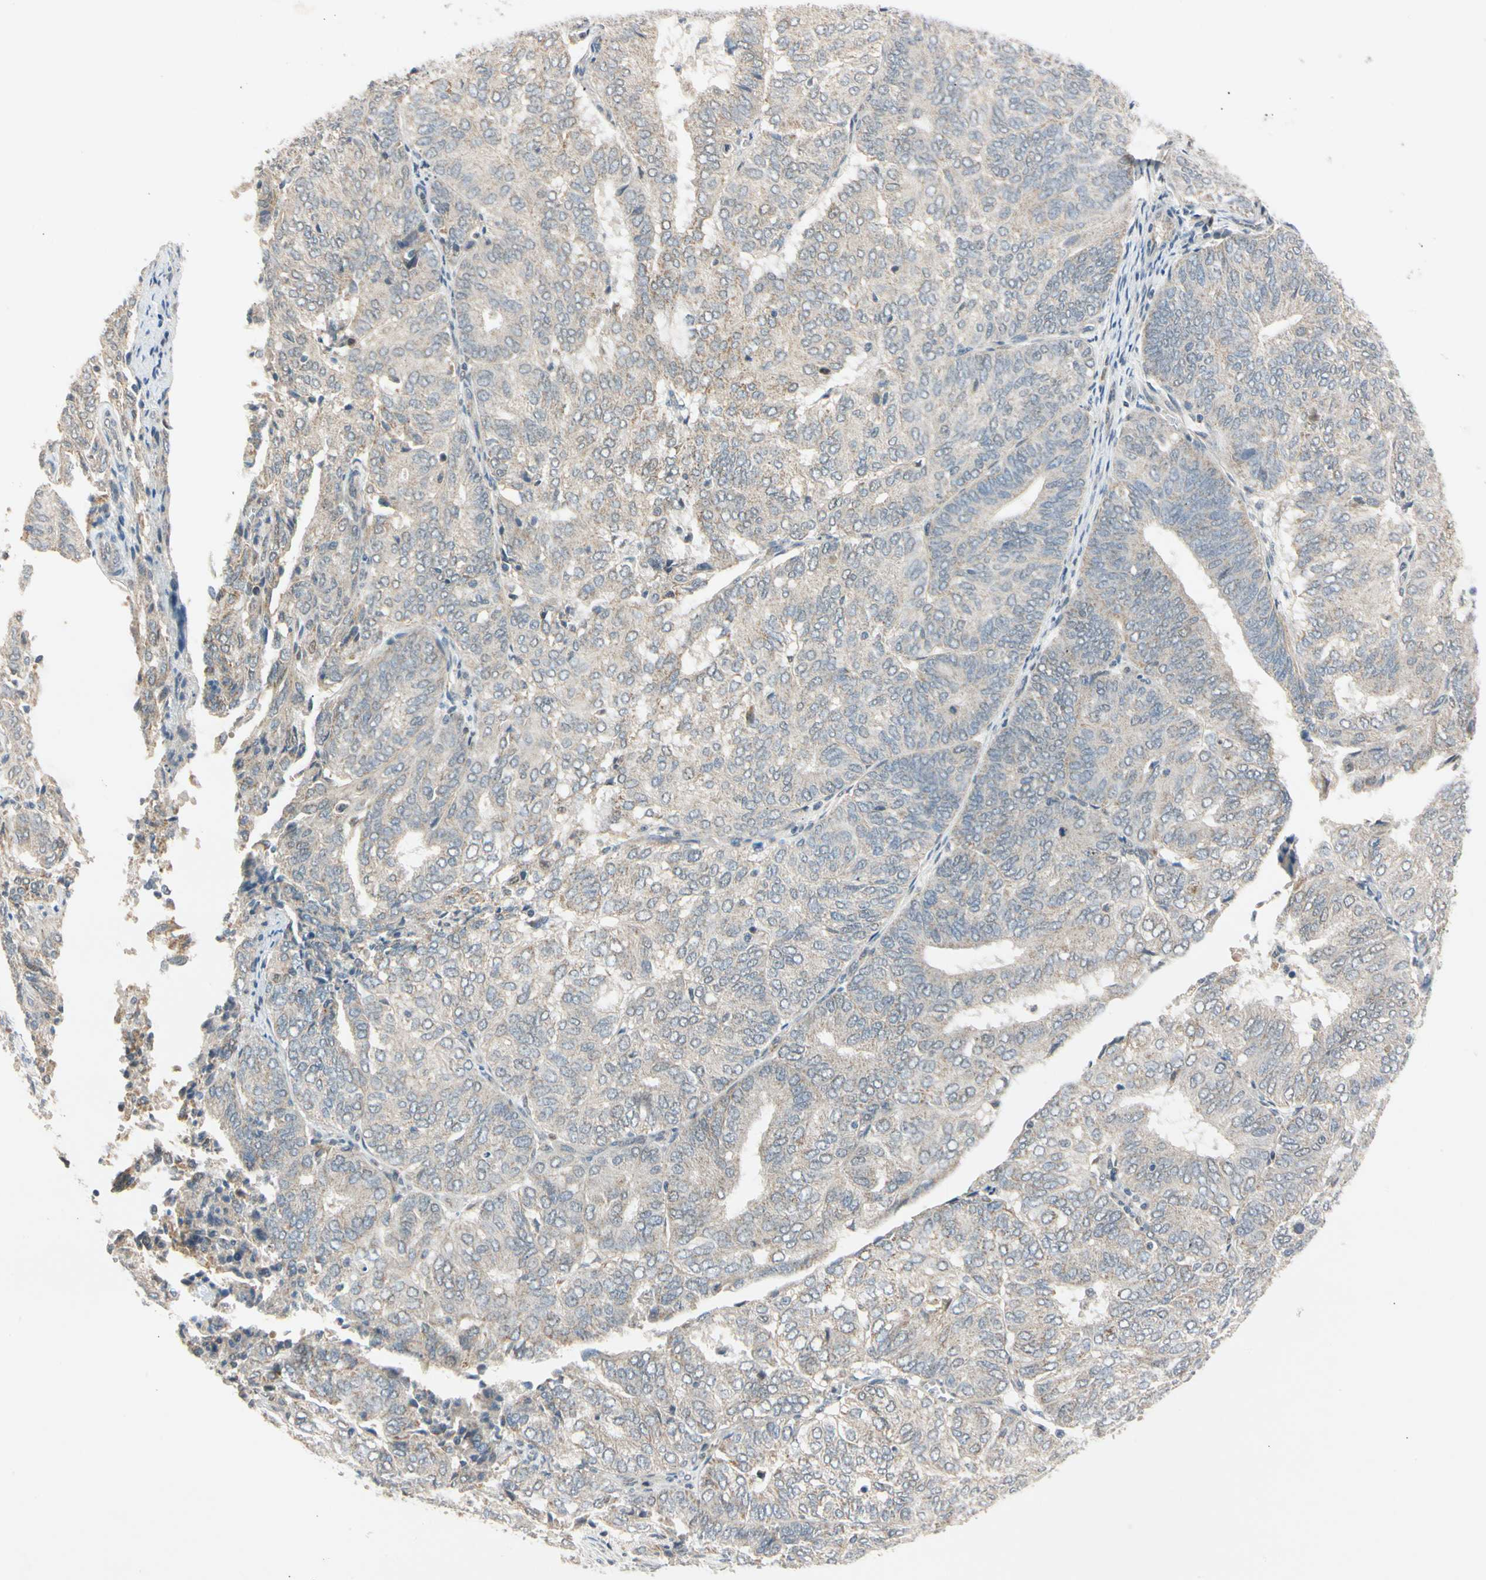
{"staining": {"intensity": "negative", "quantity": "none", "location": "none"}, "tissue": "endometrial cancer", "cell_type": "Tumor cells", "image_type": "cancer", "snomed": [{"axis": "morphology", "description": "Adenocarcinoma, NOS"}, {"axis": "topography", "description": "Uterus"}], "caption": "High power microscopy micrograph of an IHC image of endometrial adenocarcinoma, revealing no significant expression in tumor cells.", "gene": "RIOX2", "patient": {"sex": "female", "age": 60}}